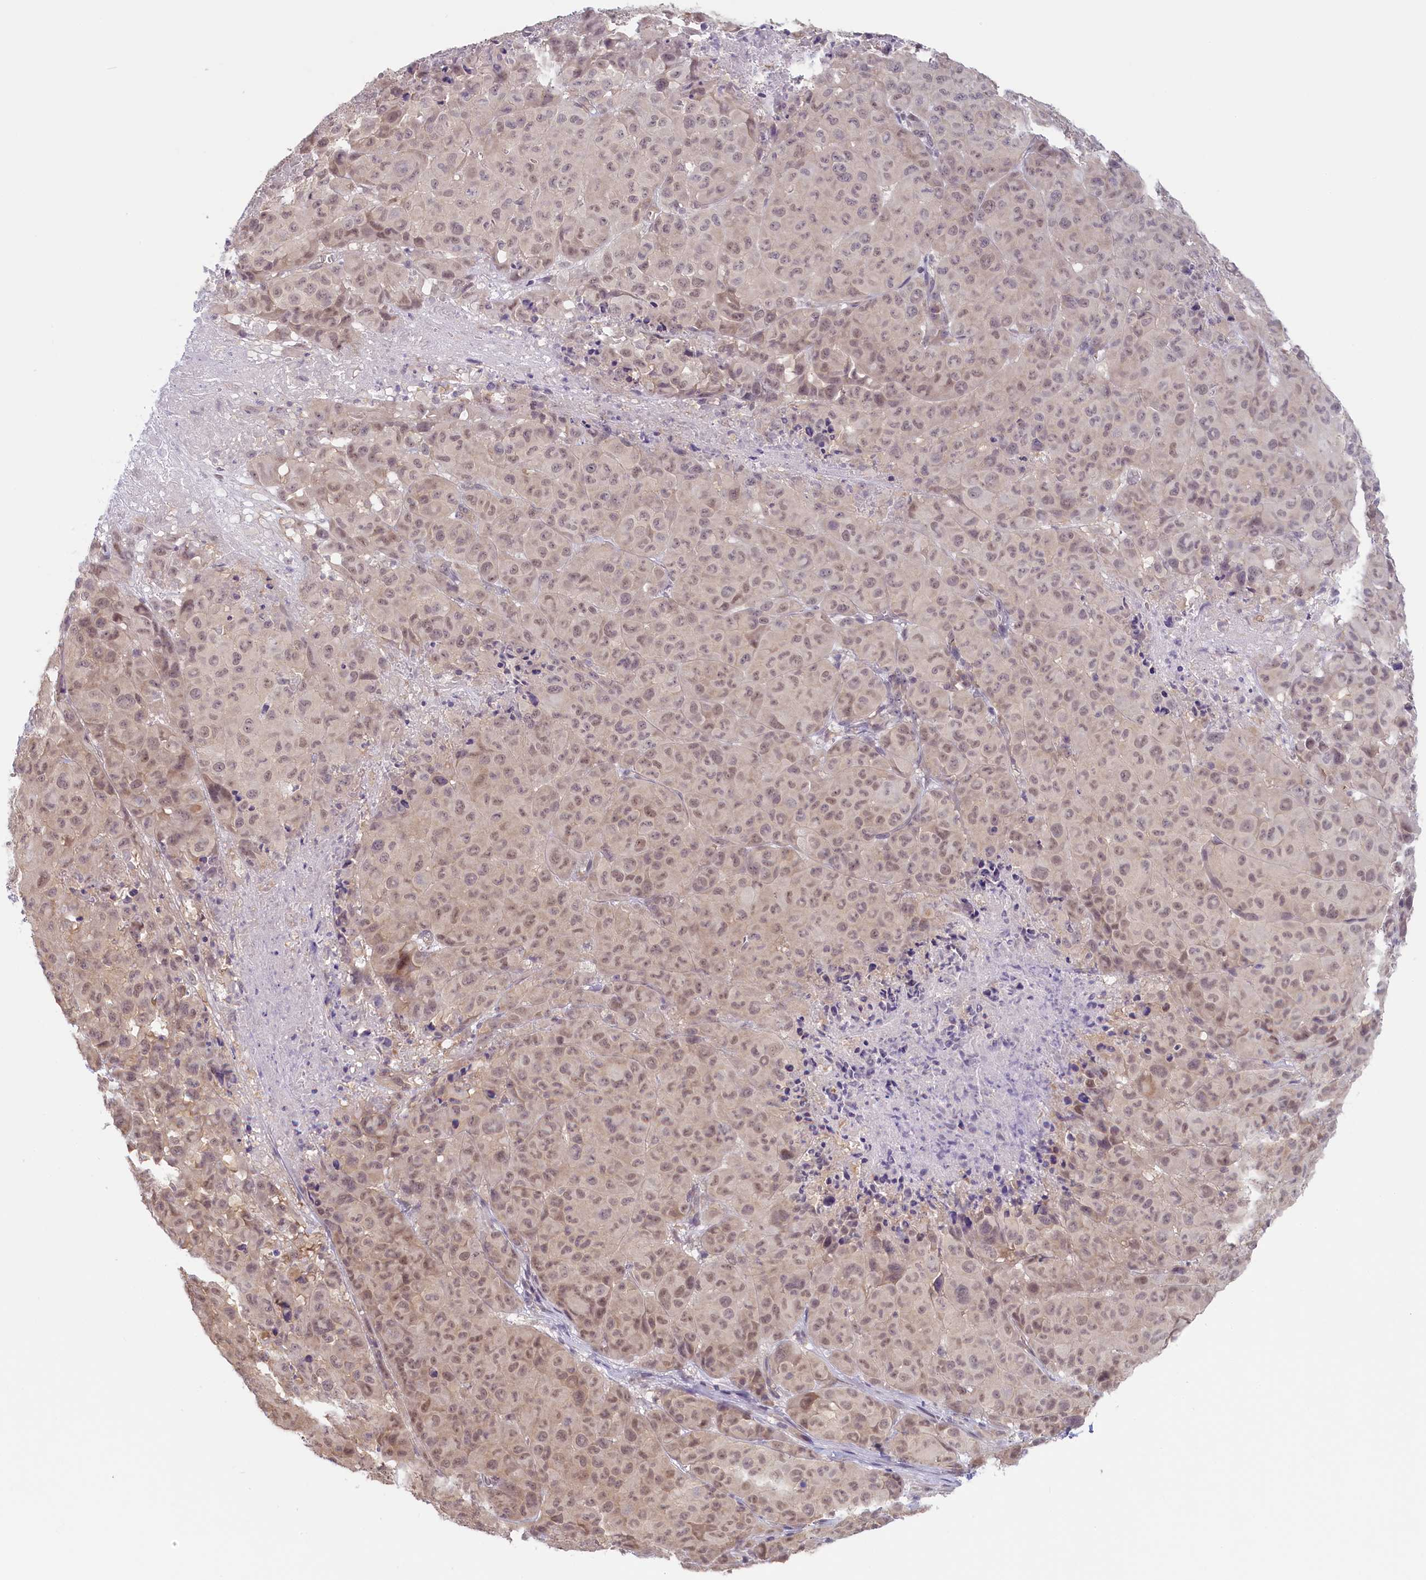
{"staining": {"intensity": "weak", "quantity": ">75%", "location": "nuclear"}, "tissue": "melanoma", "cell_type": "Tumor cells", "image_type": "cancer", "snomed": [{"axis": "morphology", "description": "Malignant melanoma, NOS"}, {"axis": "topography", "description": "Skin"}], "caption": "DAB immunohistochemical staining of malignant melanoma displays weak nuclear protein positivity in approximately >75% of tumor cells.", "gene": "C19orf44", "patient": {"sex": "male", "age": 73}}